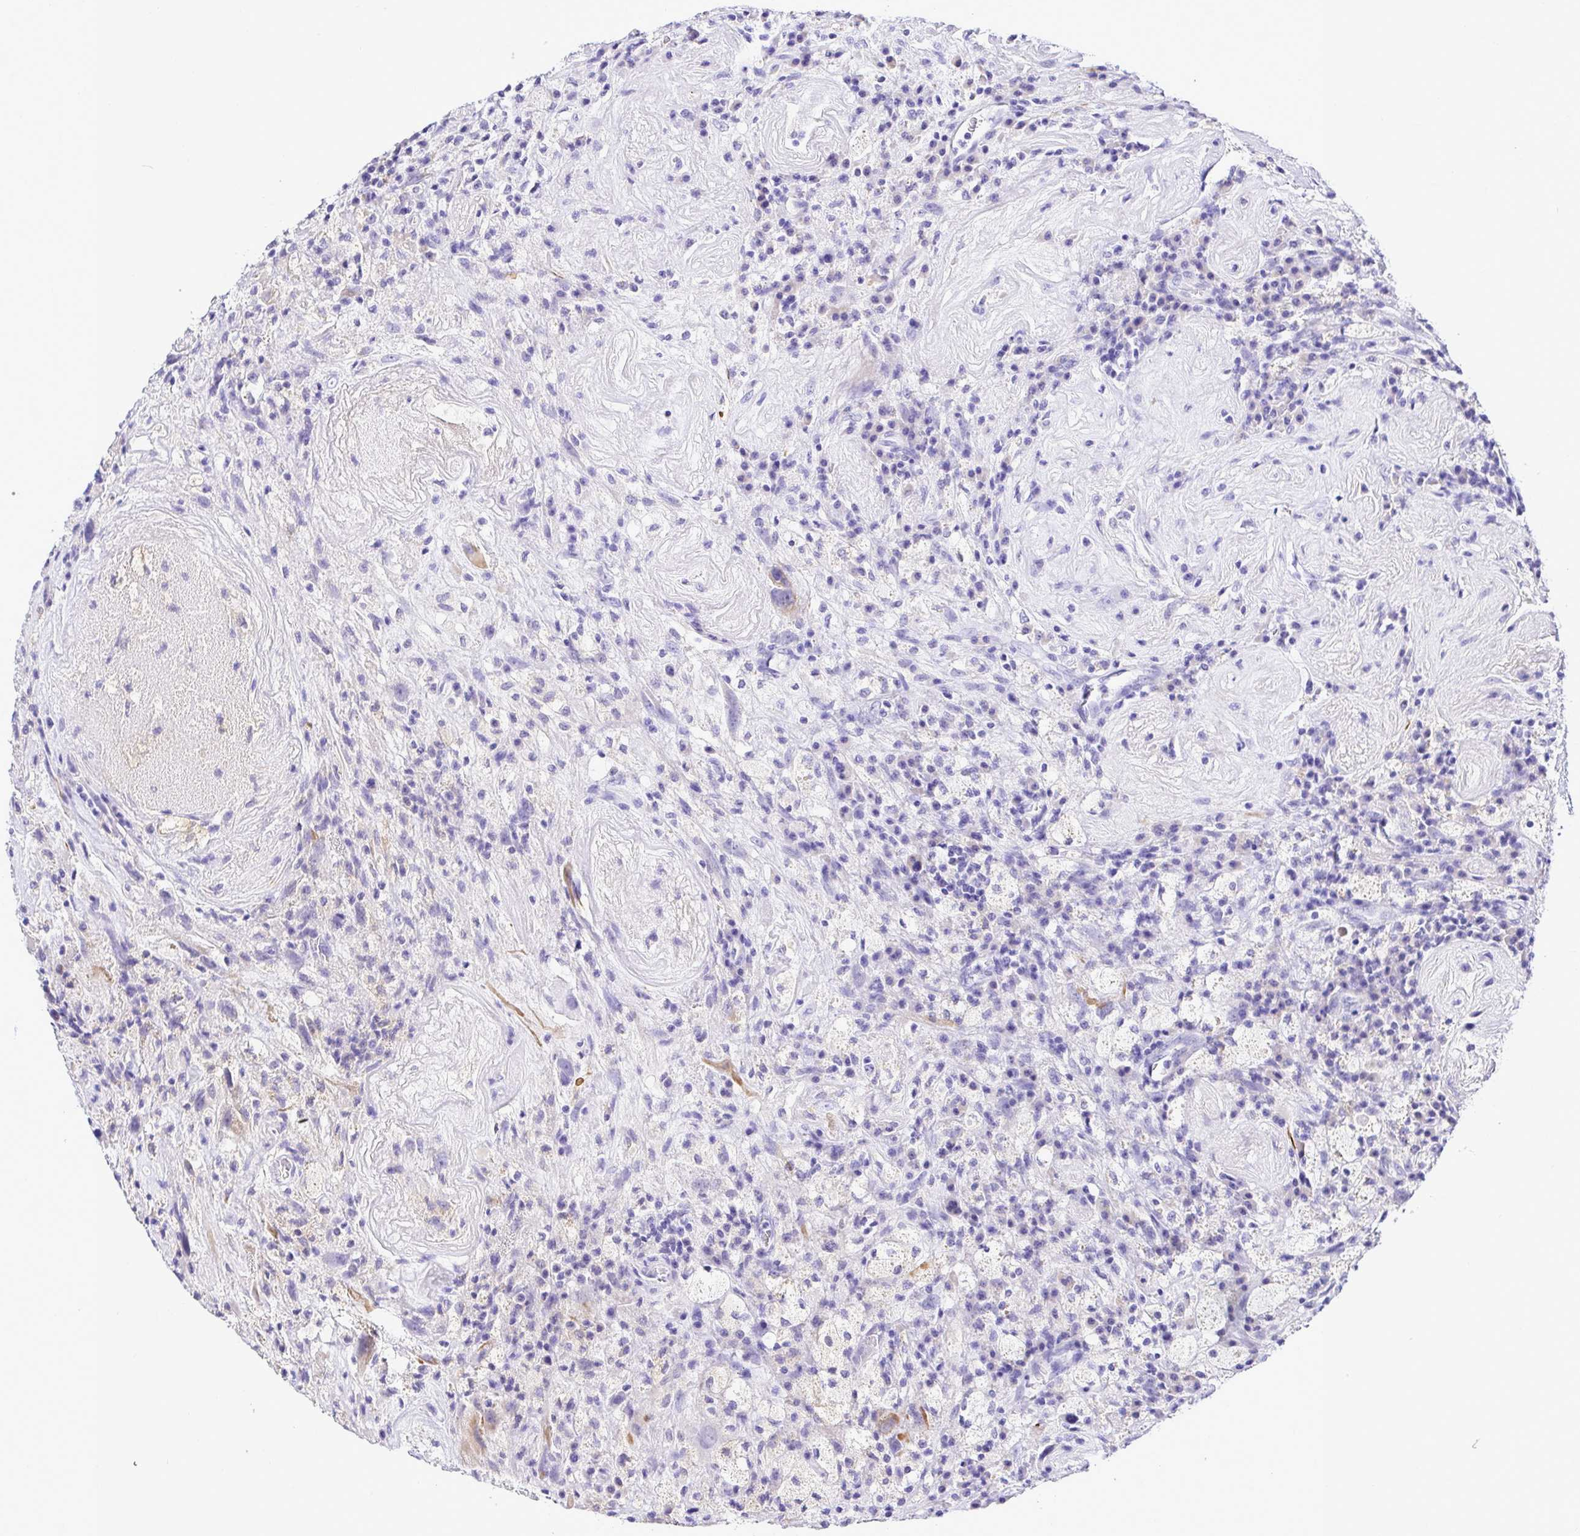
{"staining": {"intensity": "negative", "quantity": "none", "location": "none"}, "tissue": "glioma", "cell_type": "Tumor cells", "image_type": "cancer", "snomed": [{"axis": "morphology", "description": "Glioma, malignant, High grade"}, {"axis": "topography", "description": "Brain"}], "caption": "The immunohistochemistry (IHC) photomicrograph has no significant staining in tumor cells of glioma tissue.", "gene": "BACE2", "patient": {"sex": "male", "age": 68}}